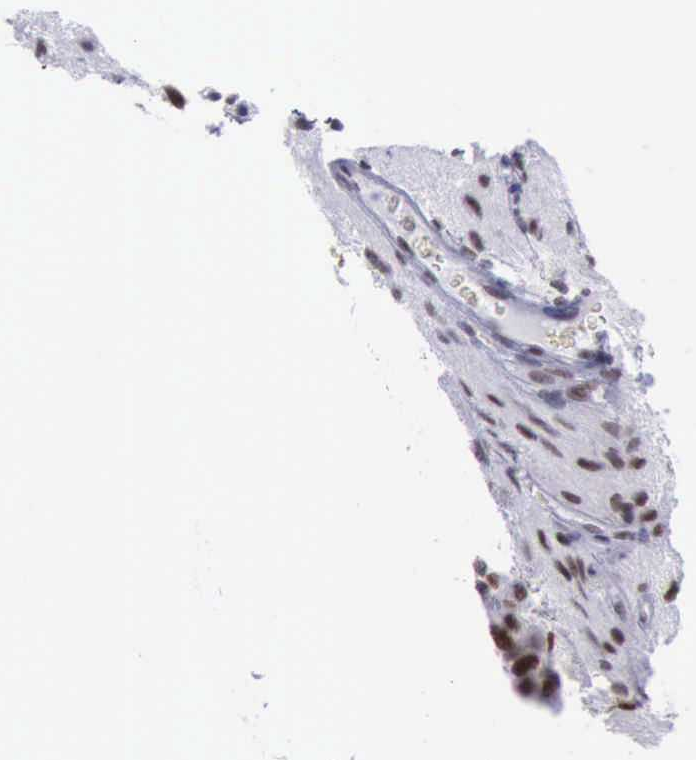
{"staining": {"intensity": "moderate", "quantity": ">75%", "location": "nuclear"}, "tissue": "glioma", "cell_type": "Tumor cells", "image_type": "cancer", "snomed": [{"axis": "morphology", "description": "Glioma, malignant, Low grade"}, {"axis": "topography", "description": "Brain"}], "caption": "Glioma stained for a protein exhibits moderate nuclear positivity in tumor cells.", "gene": "ERCC4", "patient": {"sex": "female", "age": 15}}